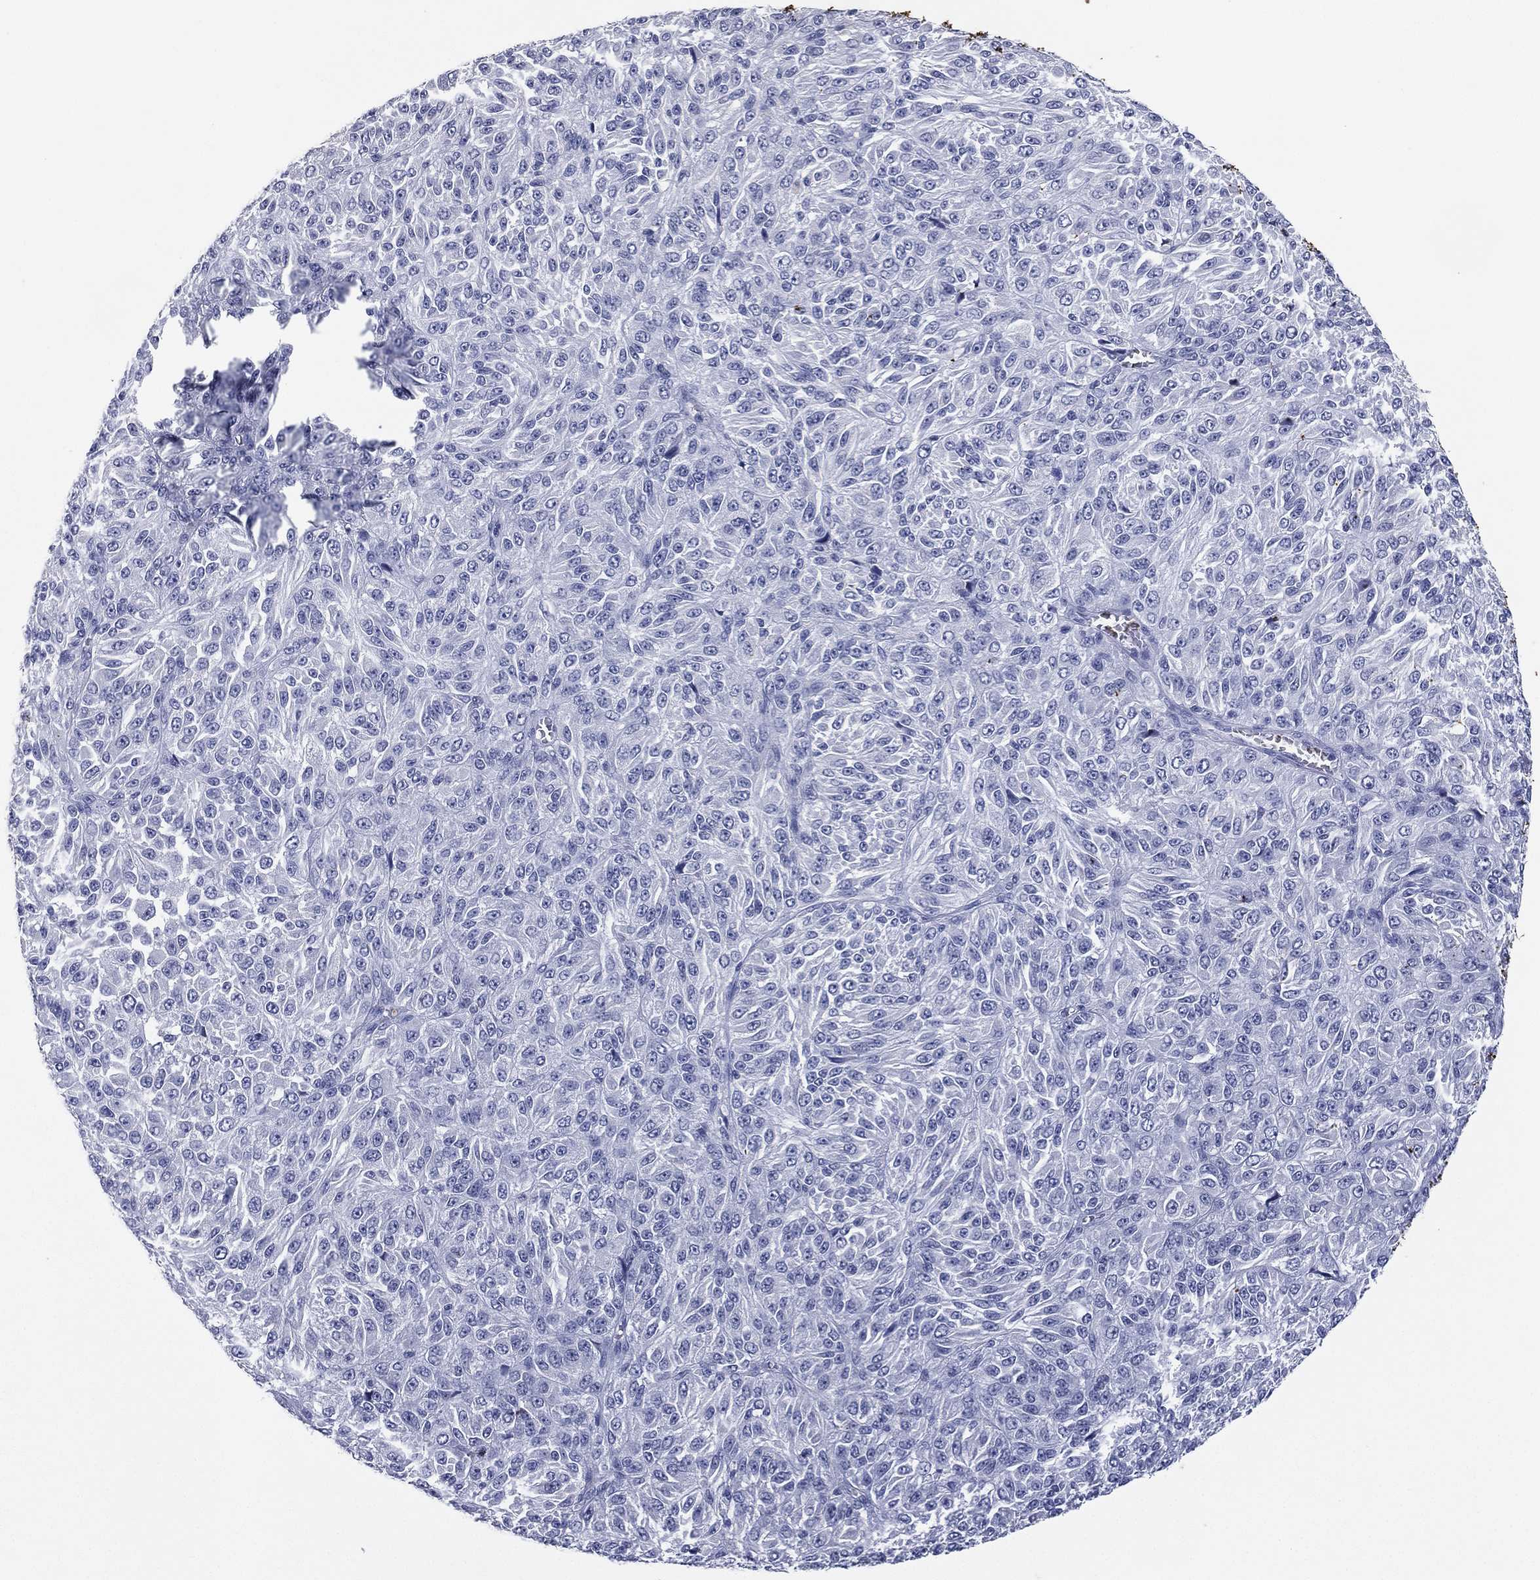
{"staining": {"intensity": "negative", "quantity": "none", "location": "none"}, "tissue": "melanoma", "cell_type": "Tumor cells", "image_type": "cancer", "snomed": [{"axis": "morphology", "description": "Malignant melanoma, Metastatic site"}, {"axis": "topography", "description": "Brain"}], "caption": "Histopathology image shows no protein positivity in tumor cells of malignant melanoma (metastatic site) tissue.", "gene": "KRT7", "patient": {"sex": "female", "age": 56}}